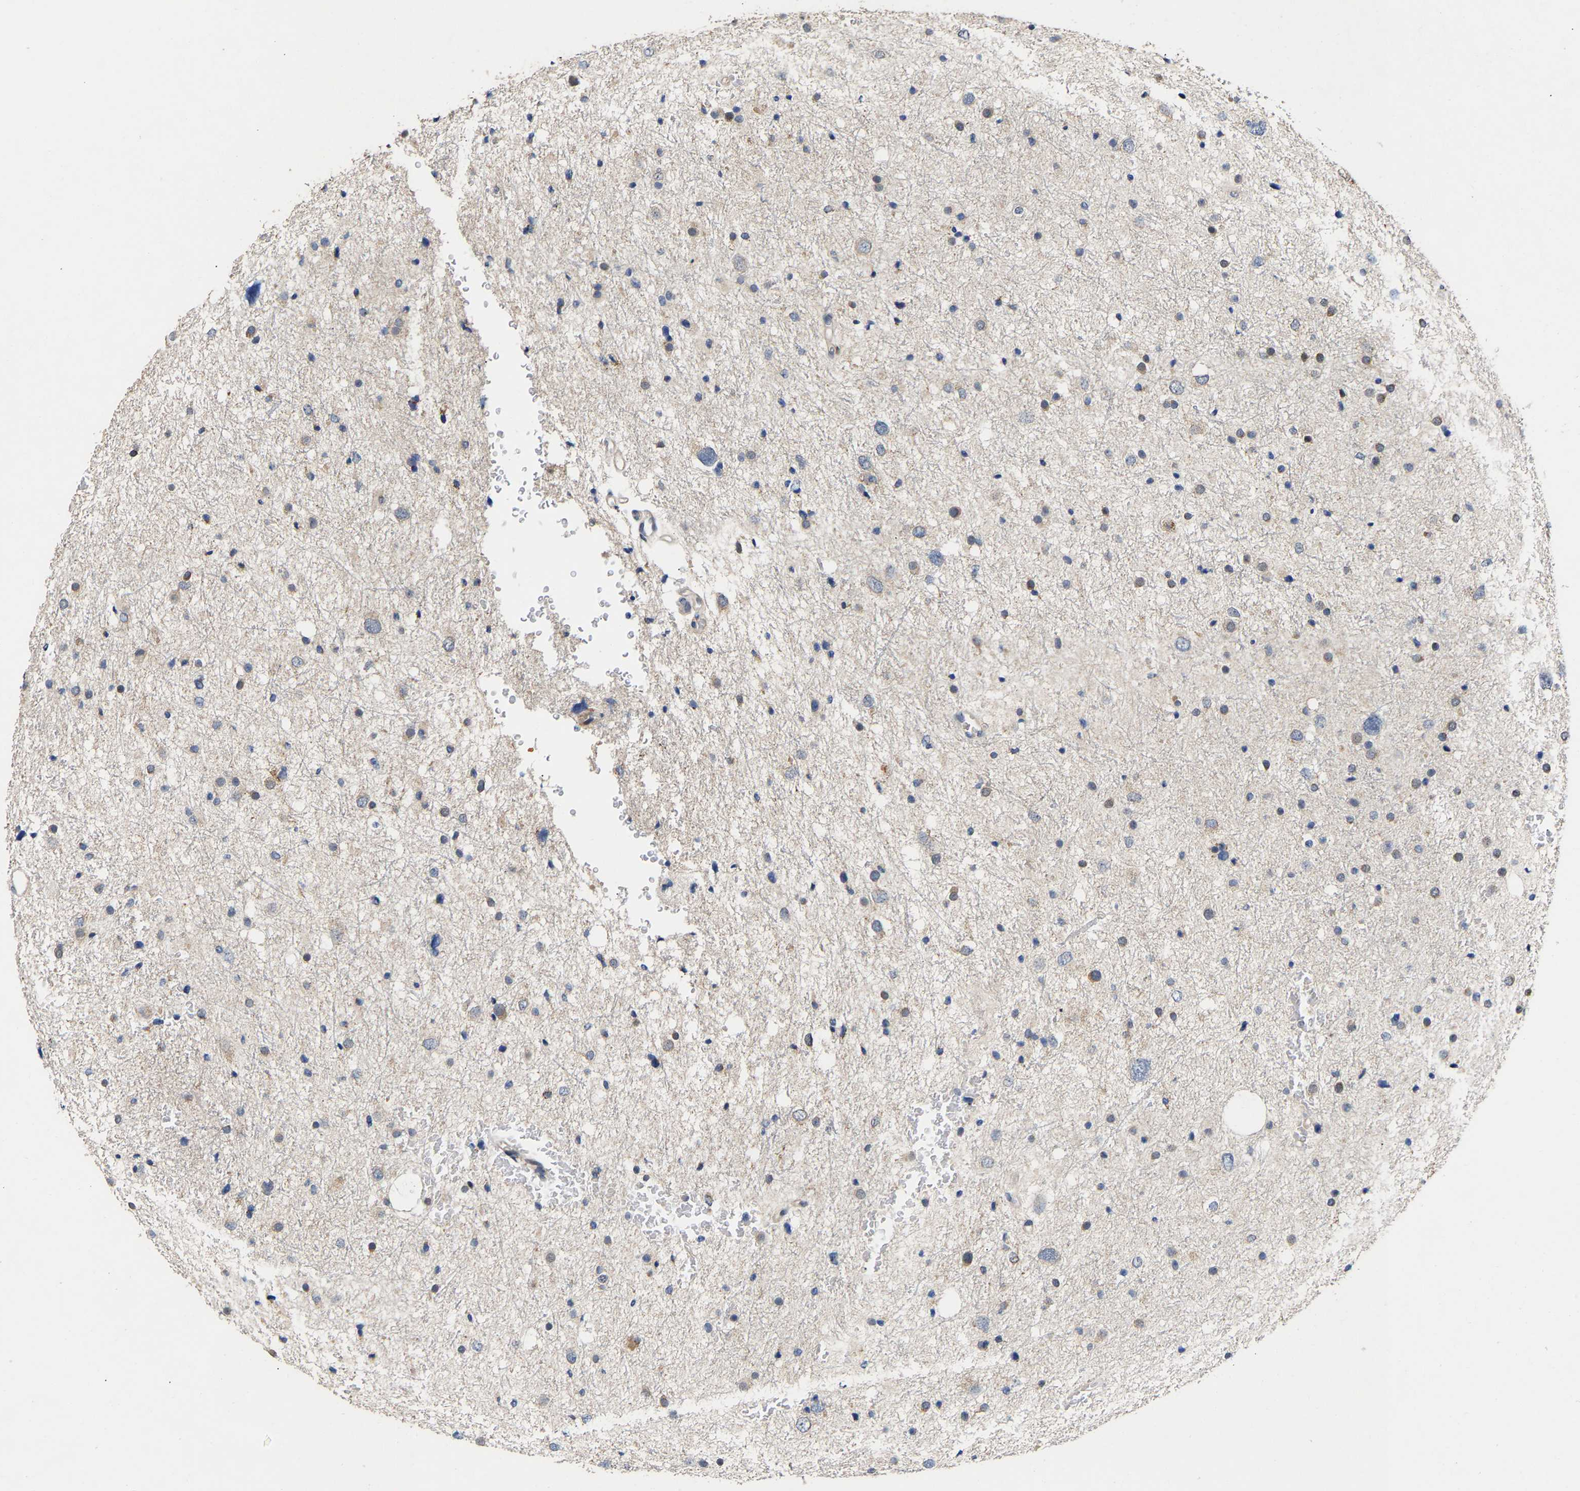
{"staining": {"intensity": "negative", "quantity": "none", "location": "none"}, "tissue": "glioma", "cell_type": "Tumor cells", "image_type": "cancer", "snomed": [{"axis": "morphology", "description": "Glioma, malignant, Low grade"}, {"axis": "topography", "description": "Brain"}], "caption": "DAB immunohistochemical staining of human glioma shows no significant expression in tumor cells.", "gene": "KASH5", "patient": {"sex": "female", "age": 37}}